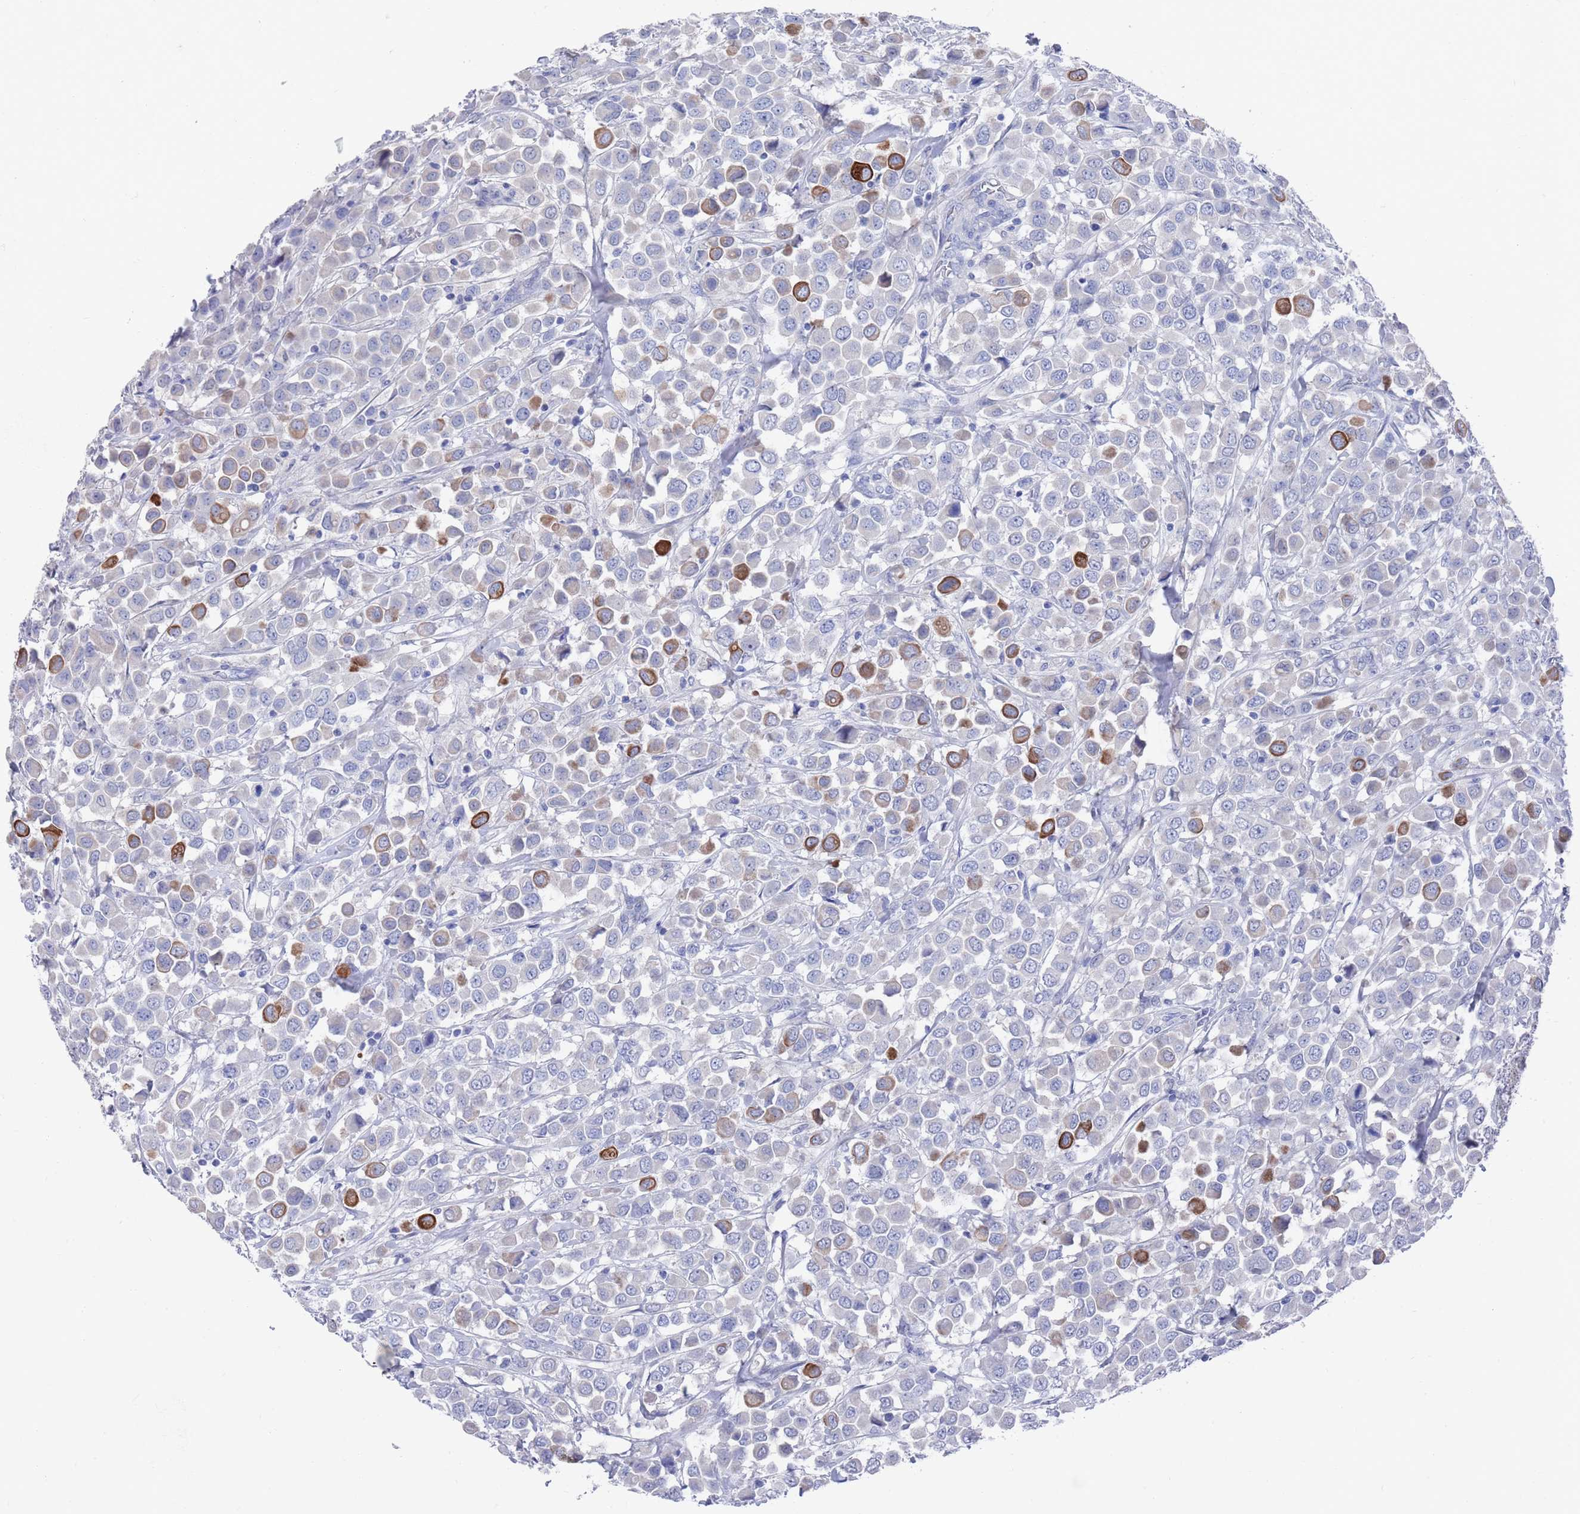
{"staining": {"intensity": "strong", "quantity": "<25%", "location": "cytoplasmic/membranous"}, "tissue": "breast cancer", "cell_type": "Tumor cells", "image_type": "cancer", "snomed": [{"axis": "morphology", "description": "Duct carcinoma"}, {"axis": "topography", "description": "Breast"}], "caption": "Human infiltrating ductal carcinoma (breast) stained for a protein (brown) demonstrates strong cytoplasmic/membranous positive expression in about <25% of tumor cells.", "gene": "MTMR2", "patient": {"sex": "female", "age": 61}}